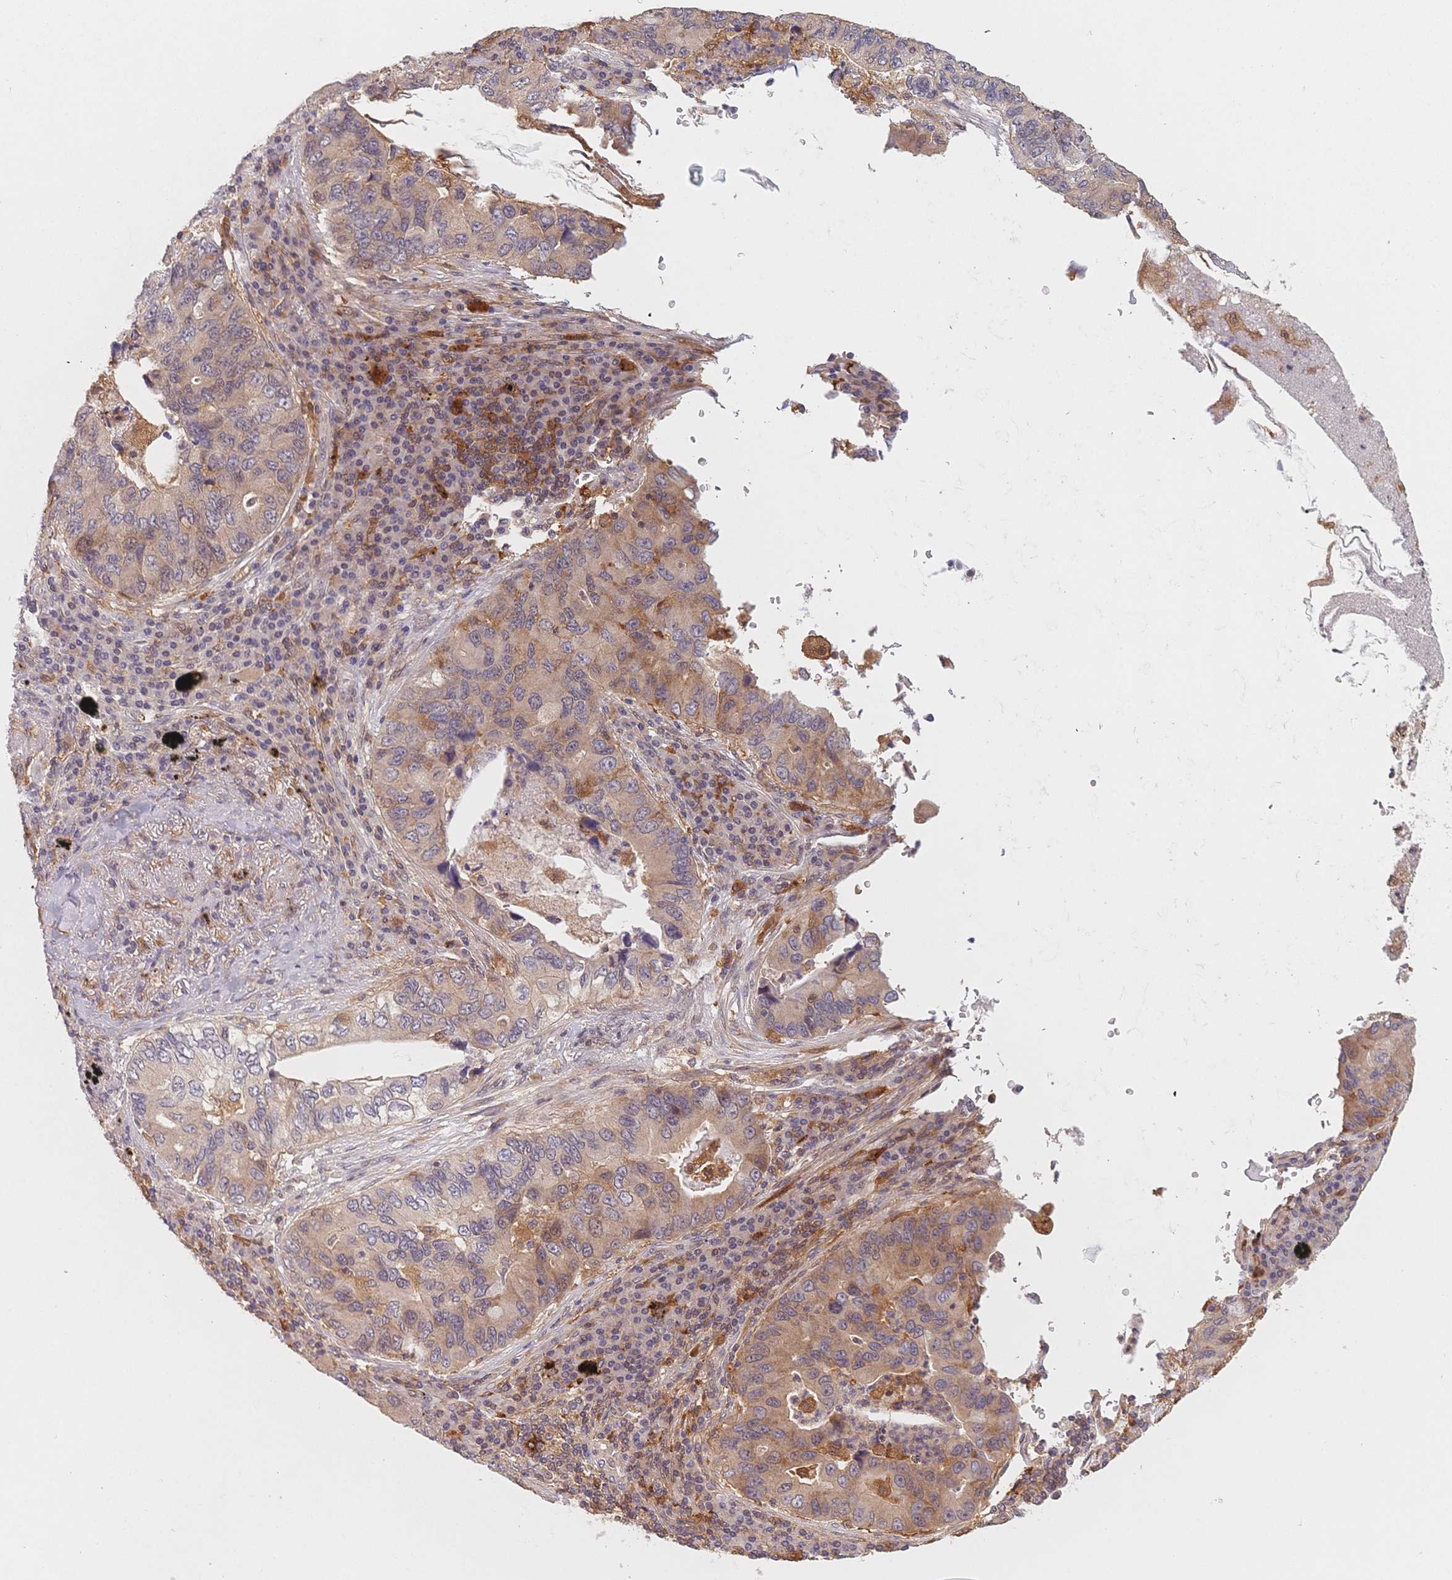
{"staining": {"intensity": "weak", "quantity": "25%-75%", "location": "cytoplasmic/membranous"}, "tissue": "lung cancer", "cell_type": "Tumor cells", "image_type": "cancer", "snomed": [{"axis": "morphology", "description": "Adenocarcinoma, NOS"}, {"axis": "morphology", "description": "Adenocarcinoma, metastatic, NOS"}, {"axis": "topography", "description": "Lymph node"}, {"axis": "topography", "description": "Lung"}], "caption": "Immunohistochemistry (DAB) staining of human lung metastatic adenocarcinoma reveals weak cytoplasmic/membranous protein expression in approximately 25%-75% of tumor cells. (Stains: DAB (3,3'-diaminobenzidine) in brown, nuclei in blue, Microscopy: brightfield microscopy at high magnification).", "gene": "C12orf75", "patient": {"sex": "female", "age": 54}}